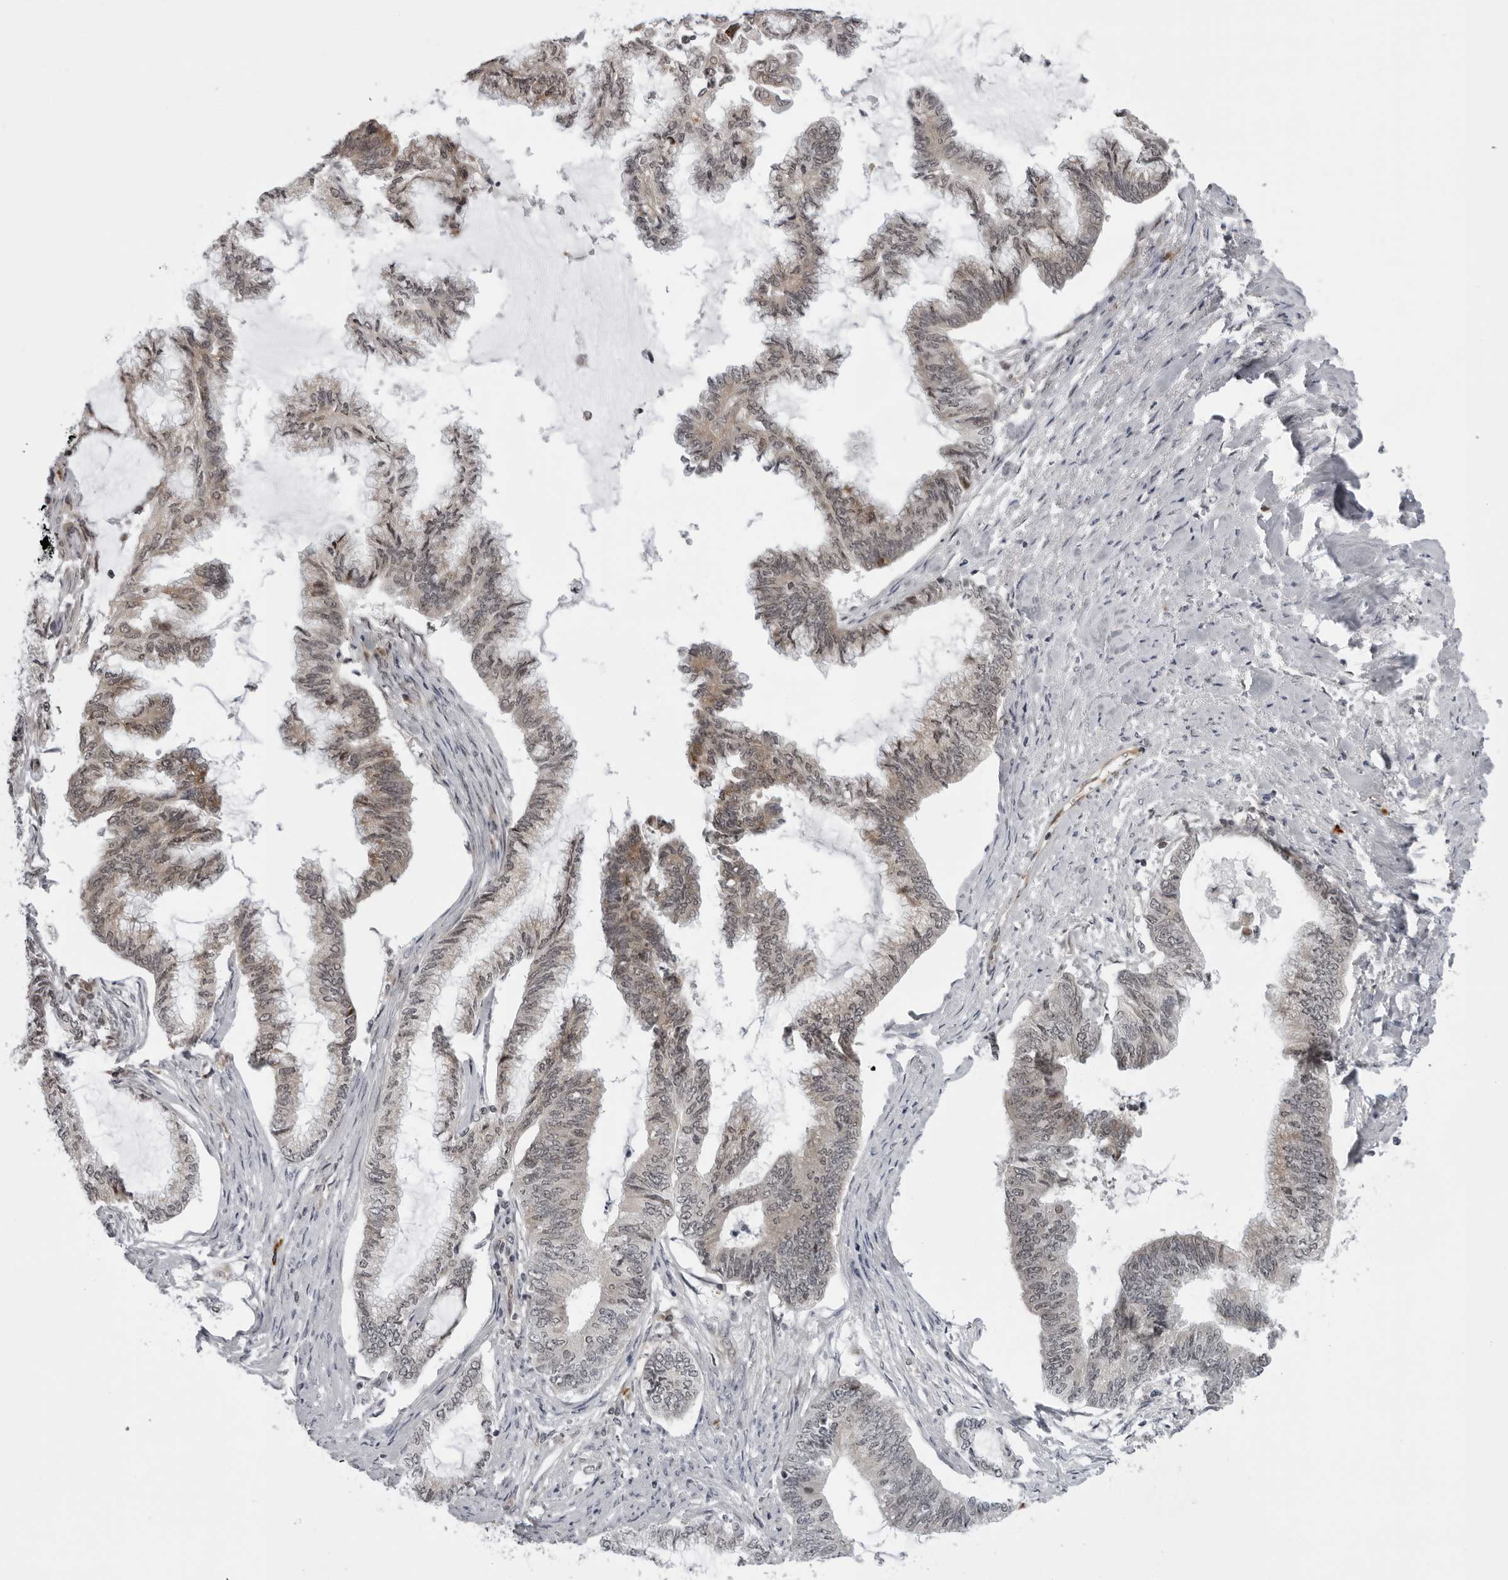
{"staining": {"intensity": "weak", "quantity": "<25%", "location": "cytoplasmic/membranous"}, "tissue": "endometrial cancer", "cell_type": "Tumor cells", "image_type": "cancer", "snomed": [{"axis": "morphology", "description": "Adenocarcinoma, NOS"}, {"axis": "topography", "description": "Endometrium"}], "caption": "Tumor cells show no significant positivity in endometrial cancer.", "gene": "GCSAML", "patient": {"sex": "female", "age": 86}}